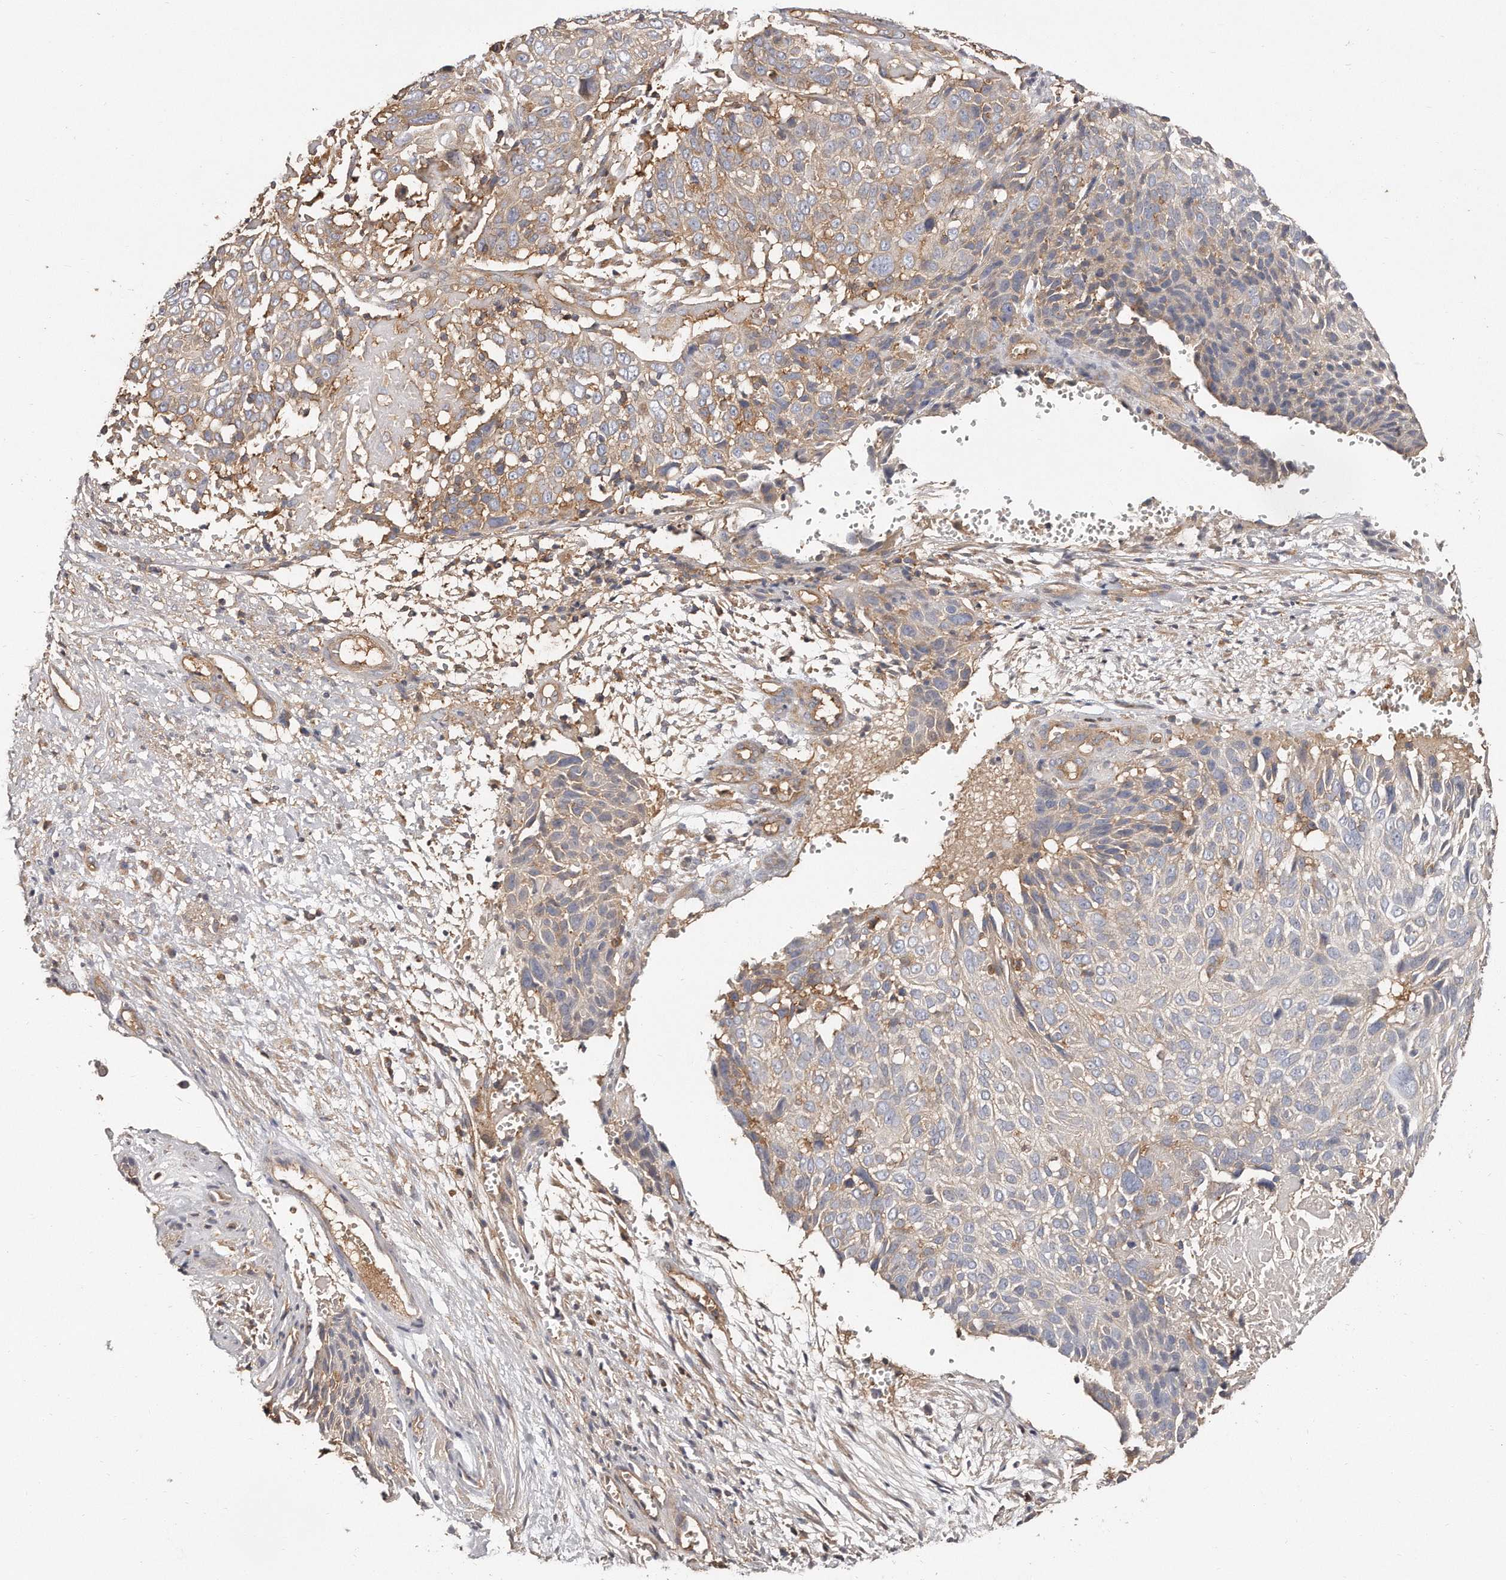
{"staining": {"intensity": "weak", "quantity": ">75%", "location": "cytoplasmic/membranous"}, "tissue": "cervical cancer", "cell_type": "Tumor cells", "image_type": "cancer", "snomed": [{"axis": "morphology", "description": "Squamous cell carcinoma, NOS"}, {"axis": "topography", "description": "Cervix"}], "caption": "DAB (3,3'-diaminobenzidine) immunohistochemical staining of cervical cancer (squamous cell carcinoma) demonstrates weak cytoplasmic/membranous protein positivity in about >75% of tumor cells.", "gene": "CAP1", "patient": {"sex": "female", "age": 74}}